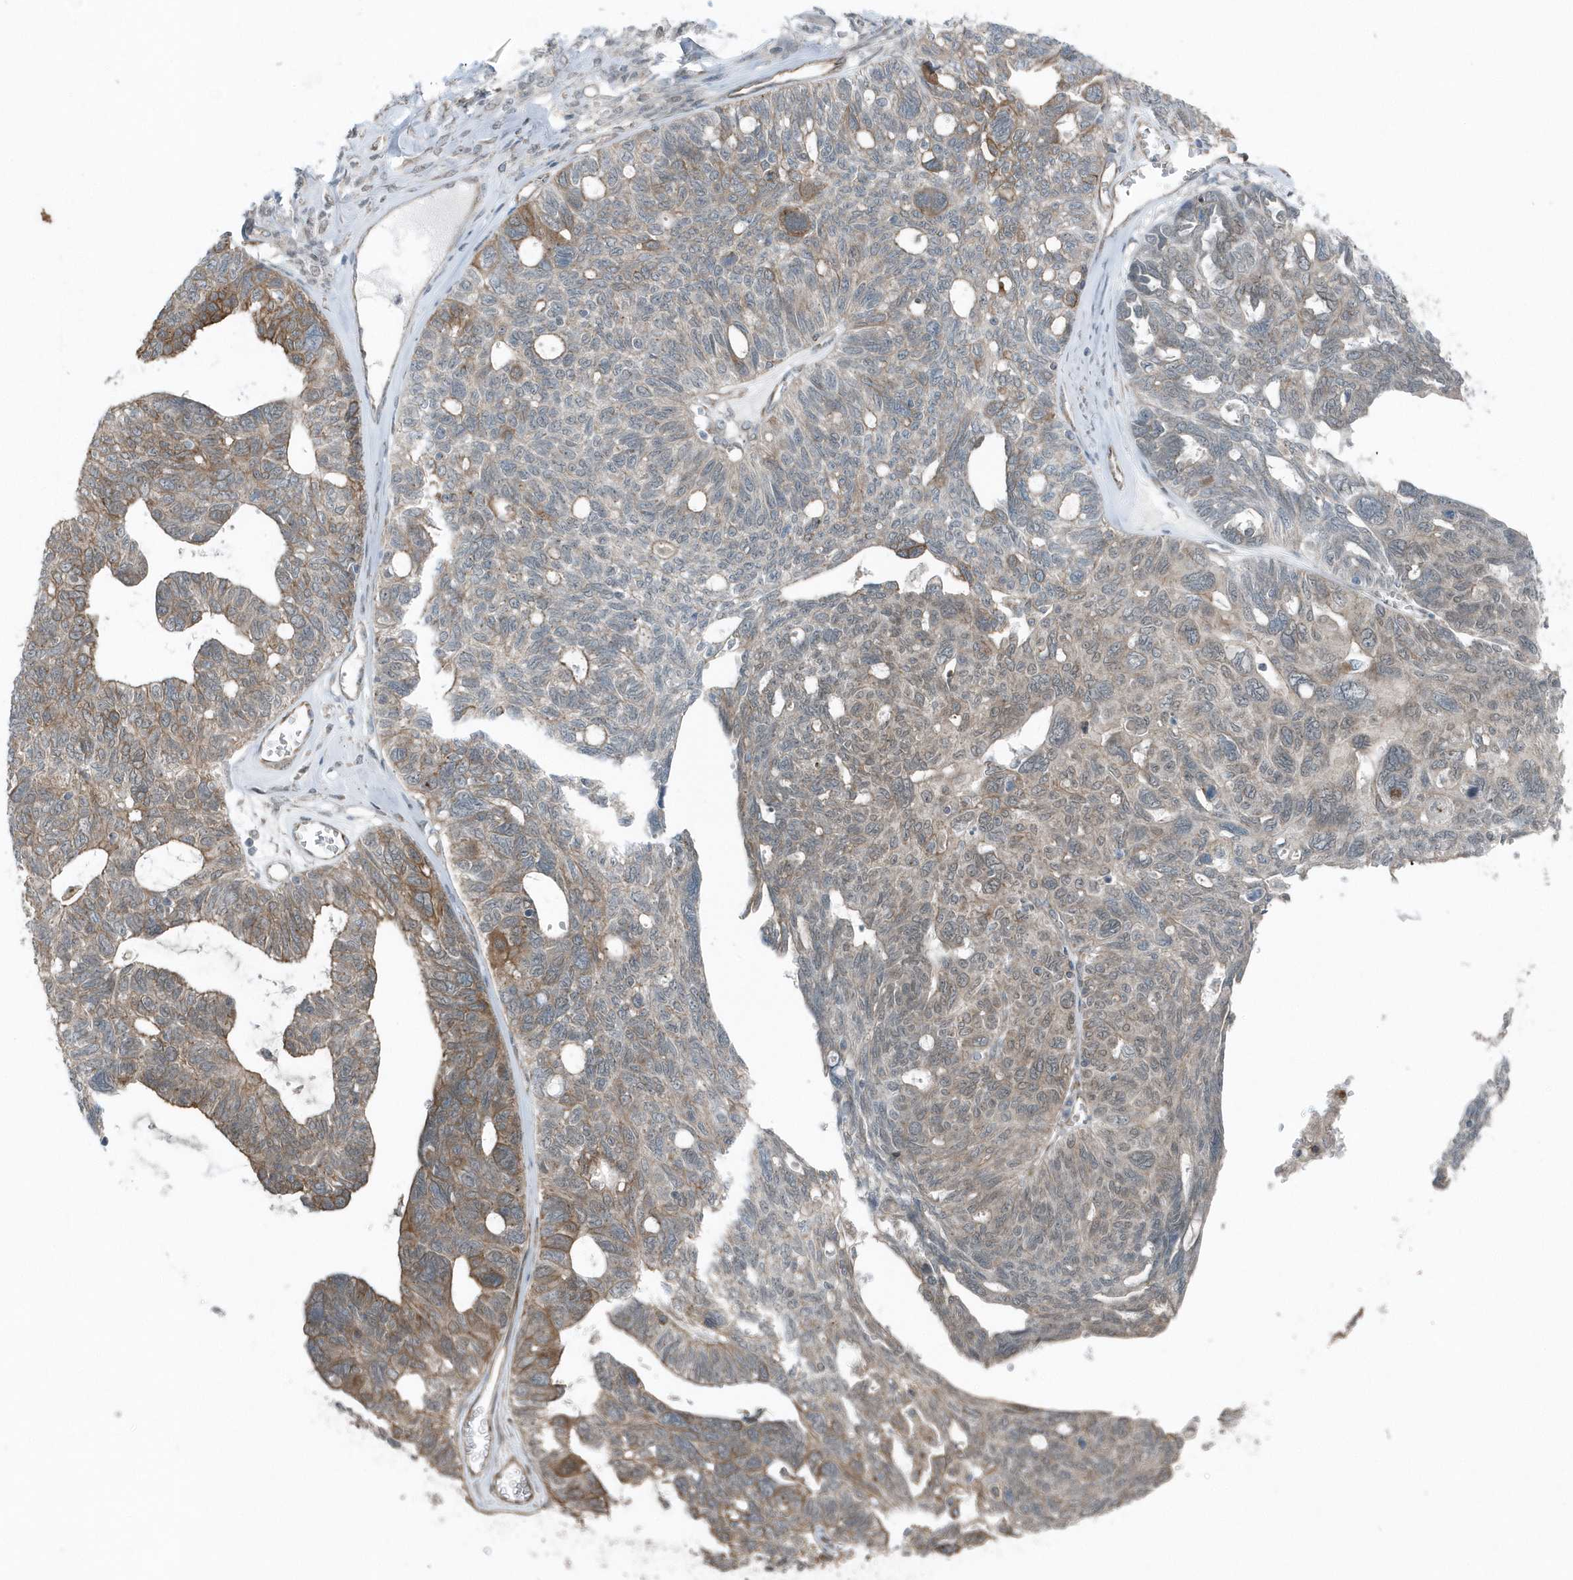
{"staining": {"intensity": "moderate", "quantity": "<25%", "location": "cytoplasmic/membranous"}, "tissue": "ovarian cancer", "cell_type": "Tumor cells", "image_type": "cancer", "snomed": [{"axis": "morphology", "description": "Cystadenocarcinoma, serous, NOS"}, {"axis": "topography", "description": "Ovary"}], "caption": "DAB (3,3'-diaminobenzidine) immunohistochemical staining of serous cystadenocarcinoma (ovarian) demonstrates moderate cytoplasmic/membranous protein expression in approximately <25% of tumor cells. (DAB (3,3'-diaminobenzidine) = brown stain, brightfield microscopy at high magnification).", "gene": "GCC2", "patient": {"sex": "female", "age": 79}}